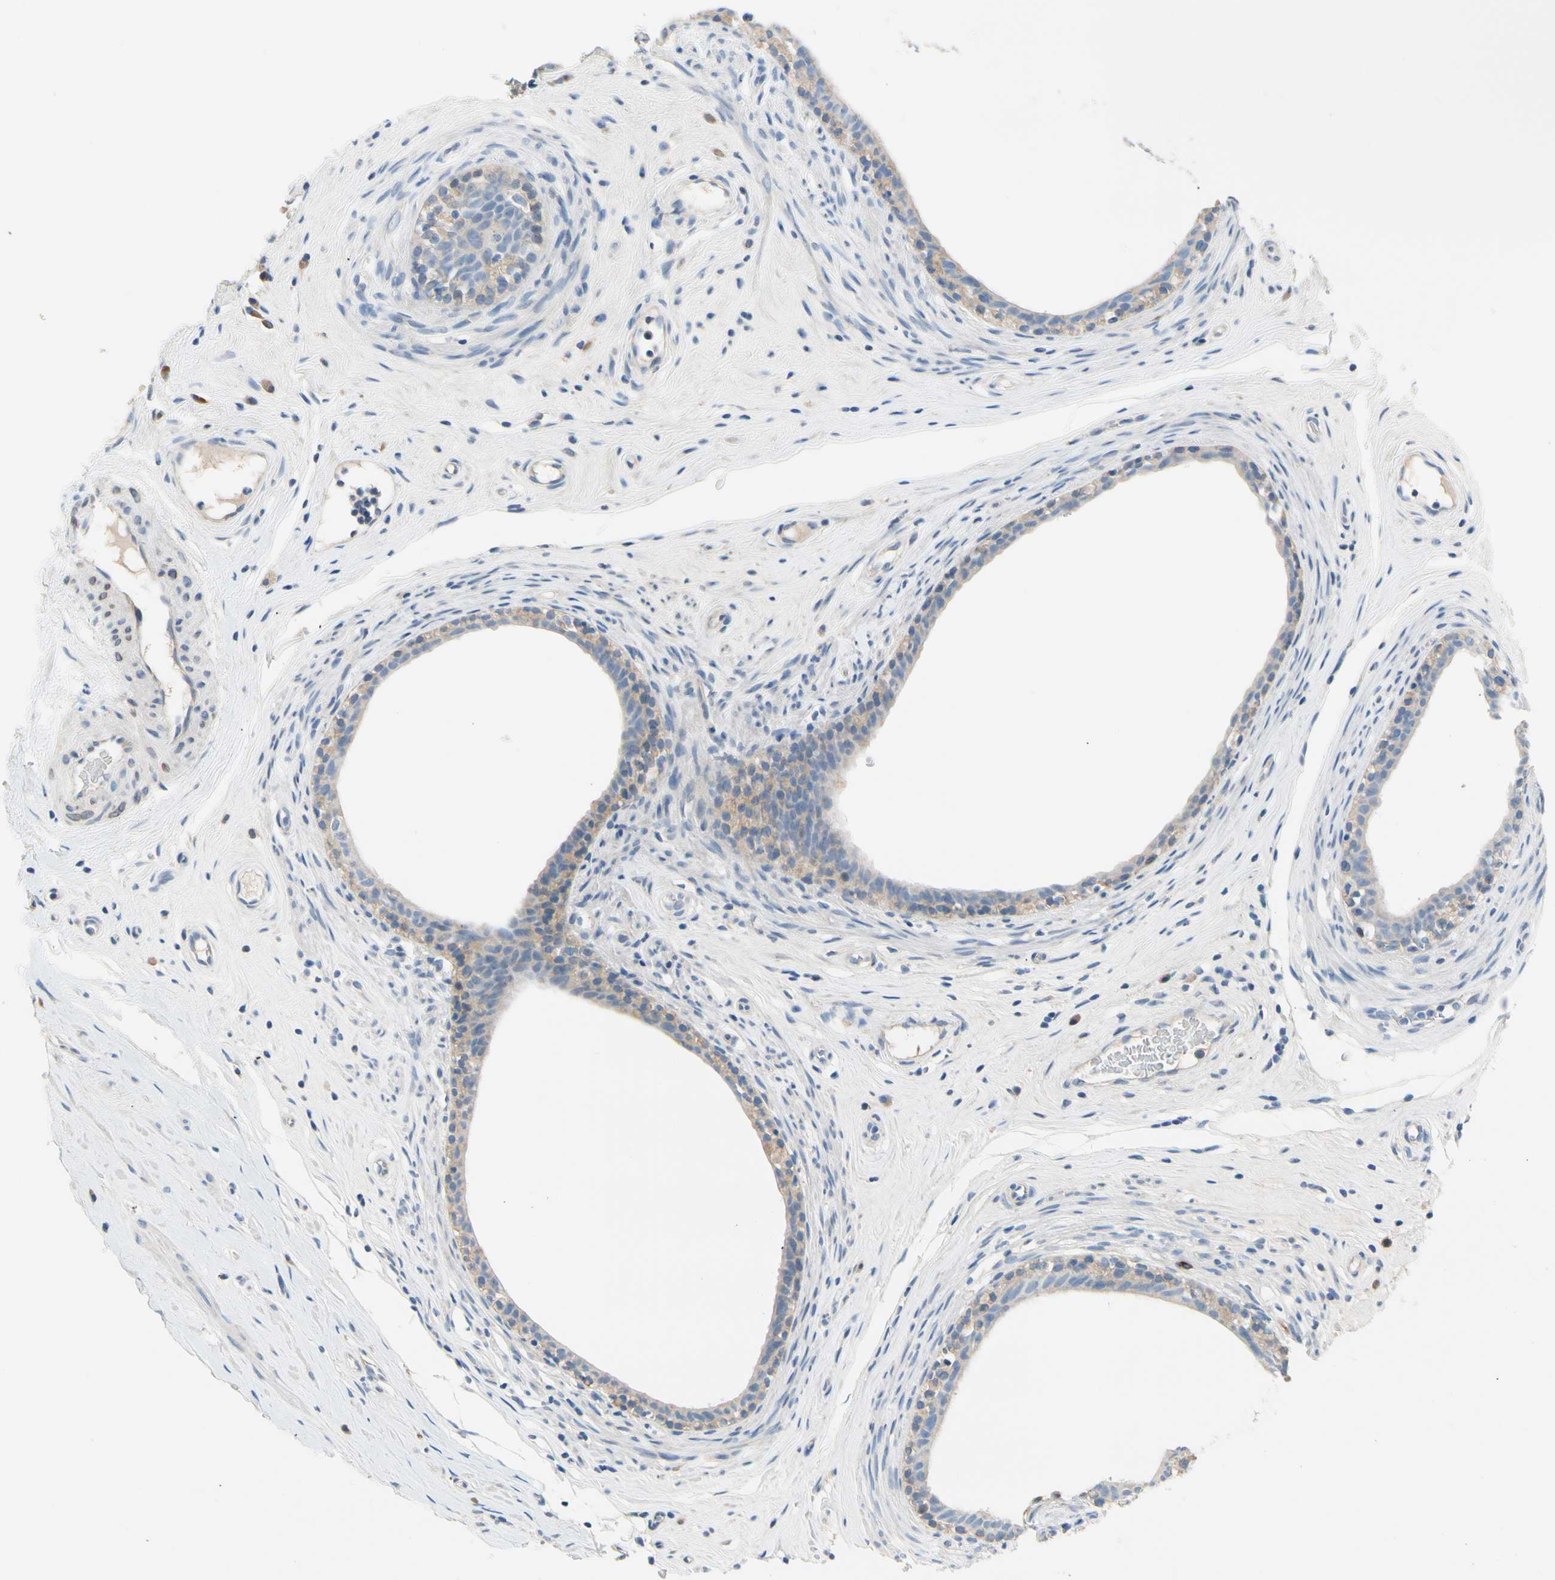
{"staining": {"intensity": "weak", "quantity": "25%-75%", "location": "cytoplasmic/membranous"}, "tissue": "epididymis", "cell_type": "Glandular cells", "image_type": "normal", "snomed": [{"axis": "morphology", "description": "Normal tissue, NOS"}, {"axis": "morphology", "description": "Inflammation, NOS"}, {"axis": "topography", "description": "Epididymis"}], "caption": "Protein analysis of unremarkable epididymis reveals weak cytoplasmic/membranous staining in approximately 25%-75% of glandular cells. (Brightfield microscopy of DAB IHC at high magnification).", "gene": "CKAP2", "patient": {"sex": "male", "age": 84}}